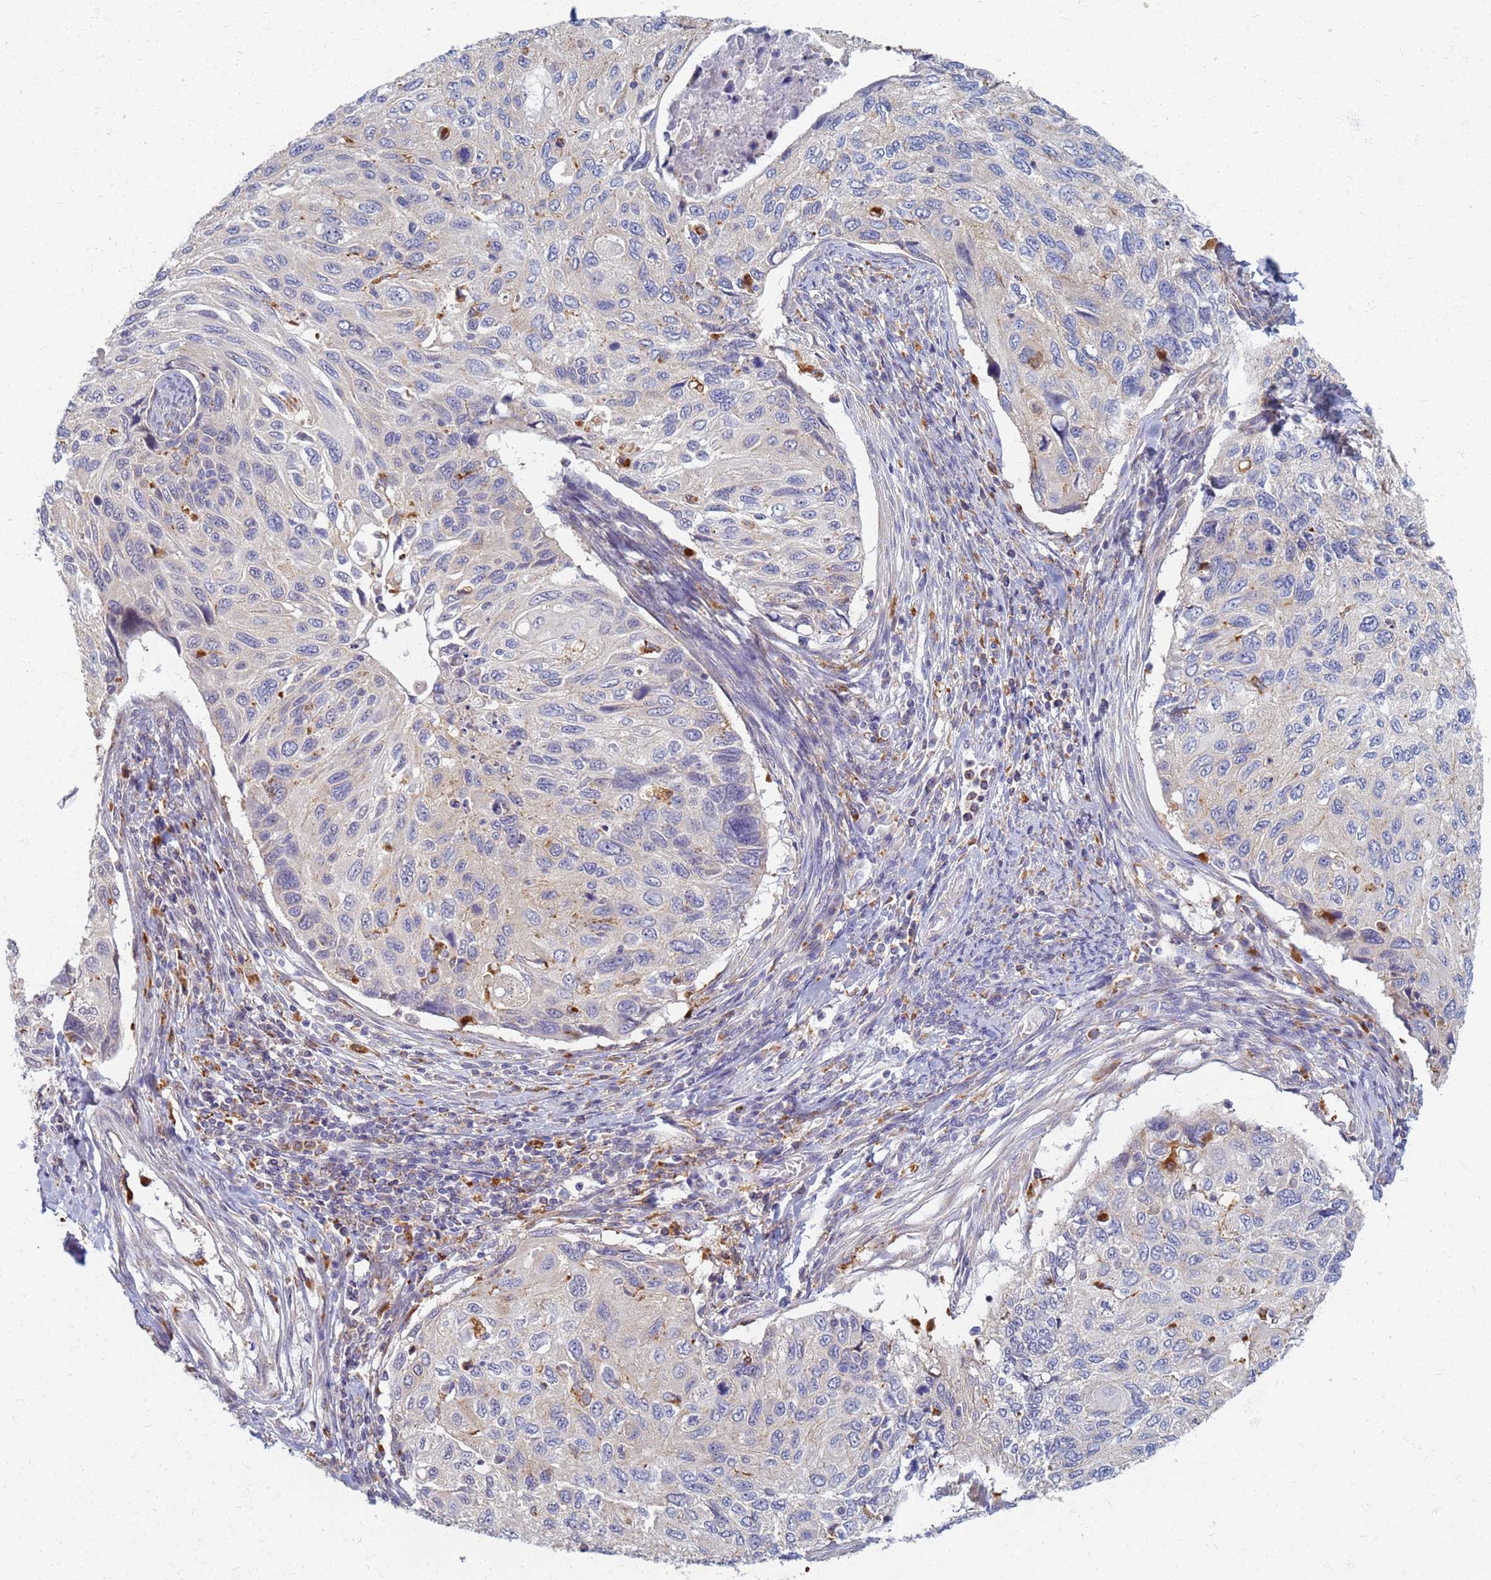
{"staining": {"intensity": "negative", "quantity": "none", "location": "none"}, "tissue": "cervical cancer", "cell_type": "Tumor cells", "image_type": "cancer", "snomed": [{"axis": "morphology", "description": "Squamous cell carcinoma, NOS"}, {"axis": "topography", "description": "Cervix"}], "caption": "Immunohistochemical staining of human cervical cancer (squamous cell carcinoma) demonstrates no significant positivity in tumor cells. The staining was performed using DAB (3,3'-diaminobenzidine) to visualize the protein expression in brown, while the nuclei were stained in blue with hematoxylin (Magnification: 20x).", "gene": "ATP6V1E1", "patient": {"sex": "female", "age": 70}}